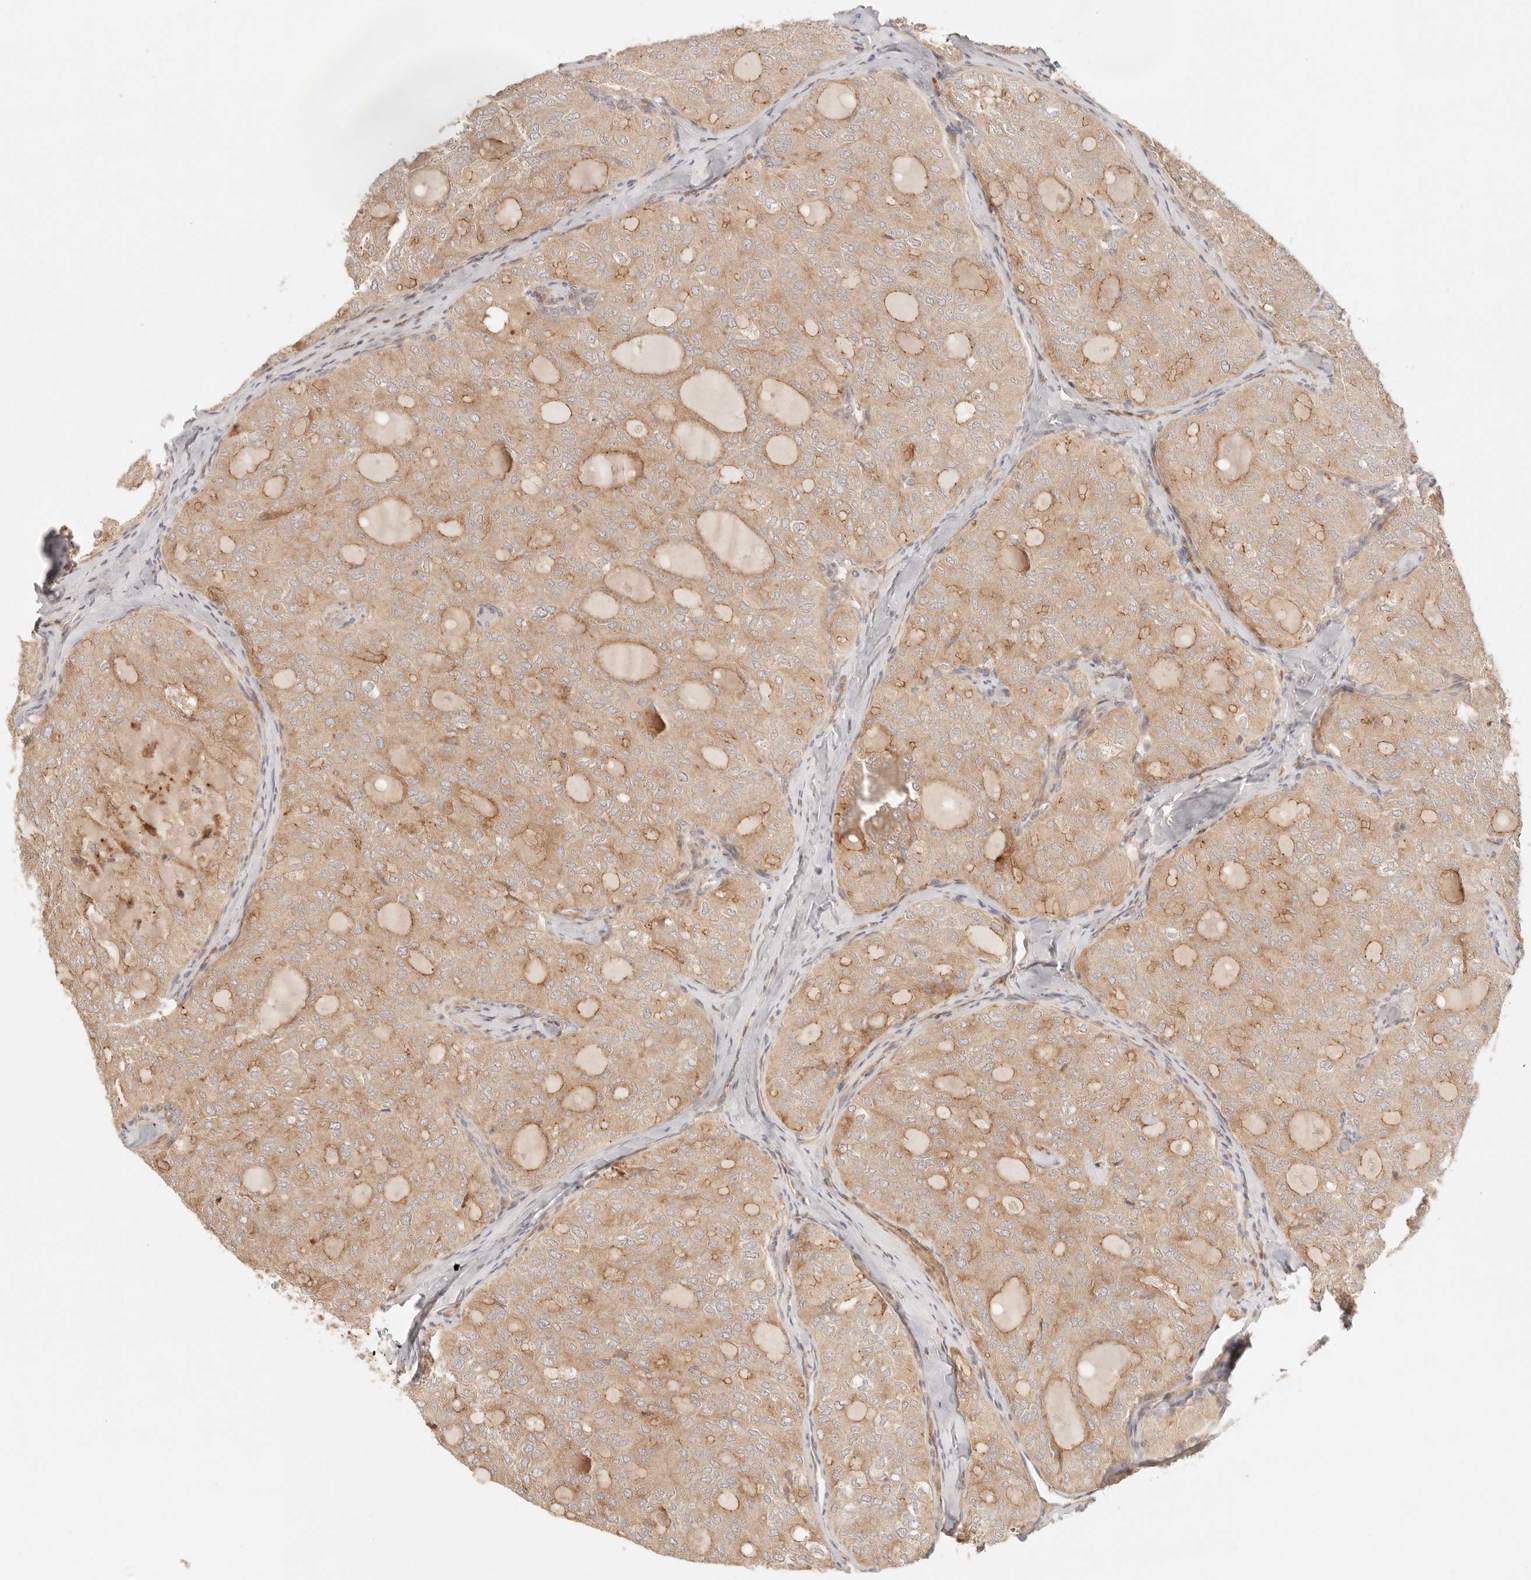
{"staining": {"intensity": "moderate", "quantity": ">75%", "location": "cytoplasmic/membranous"}, "tissue": "thyroid cancer", "cell_type": "Tumor cells", "image_type": "cancer", "snomed": [{"axis": "morphology", "description": "Follicular adenoma carcinoma, NOS"}, {"axis": "topography", "description": "Thyroid gland"}], "caption": "Immunohistochemical staining of thyroid cancer shows medium levels of moderate cytoplasmic/membranous protein positivity in approximately >75% of tumor cells.", "gene": "IL1R2", "patient": {"sex": "male", "age": 75}}